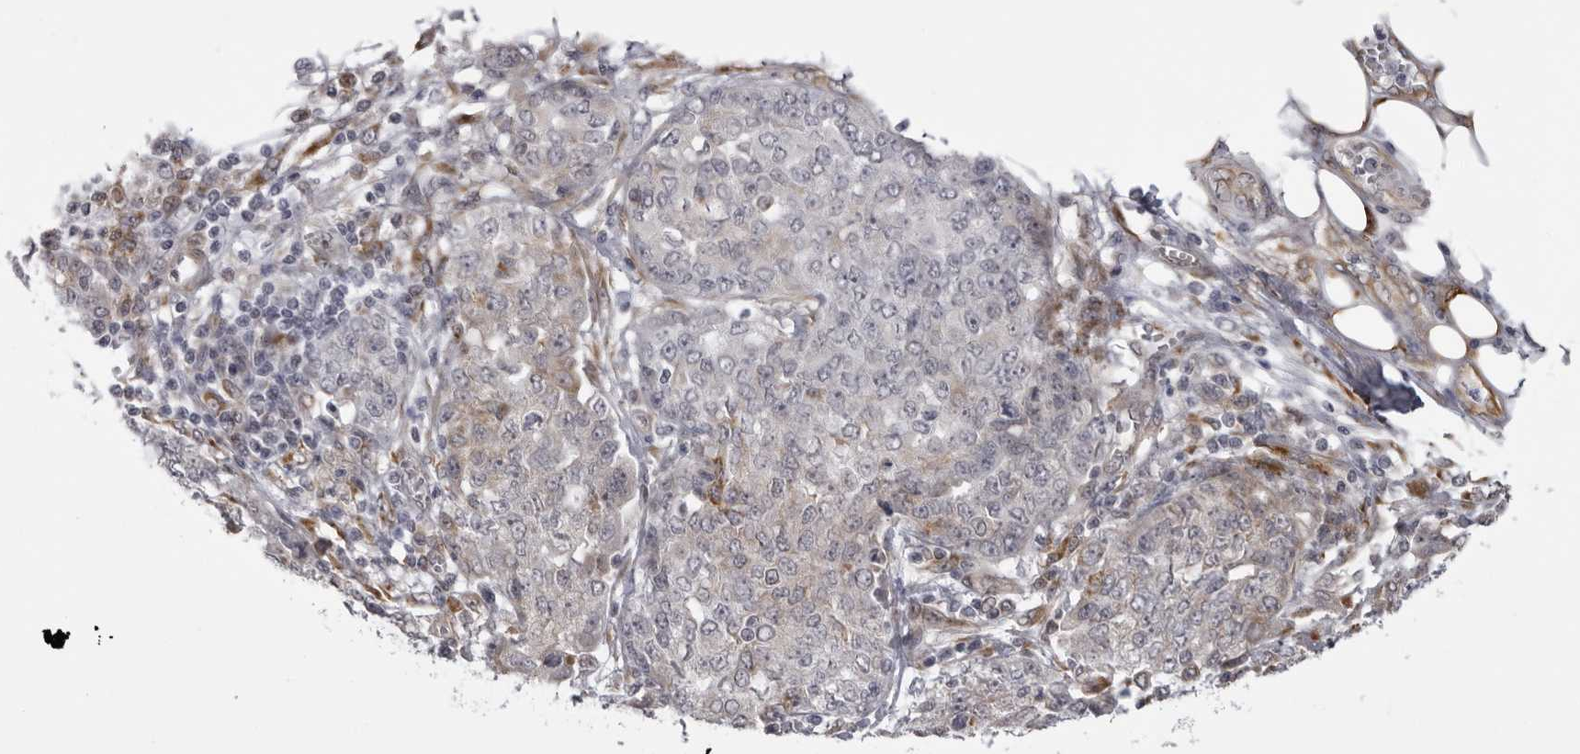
{"staining": {"intensity": "negative", "quantity": "none", "location": "none"}, "tissue": "ovarian cancer", "cell_type": "Tumor cells", "image_type": "cancer", "snomed": [{"axis": "morphology", "description": "Cystadenocarcinoma, serous, NOS"}, {"axis": "topography", "description": "Soft tissue"}, {"axis": "topography", "description": "Ovary"}], "caption": "Serous cystadenocarcinoma (ovarian) stained for a protein using immunohistochemistry (IHC) demonstrates no expression tumor cells.", "gene": "DNAH14", "patient": {"sex": "female", "age": 57}}